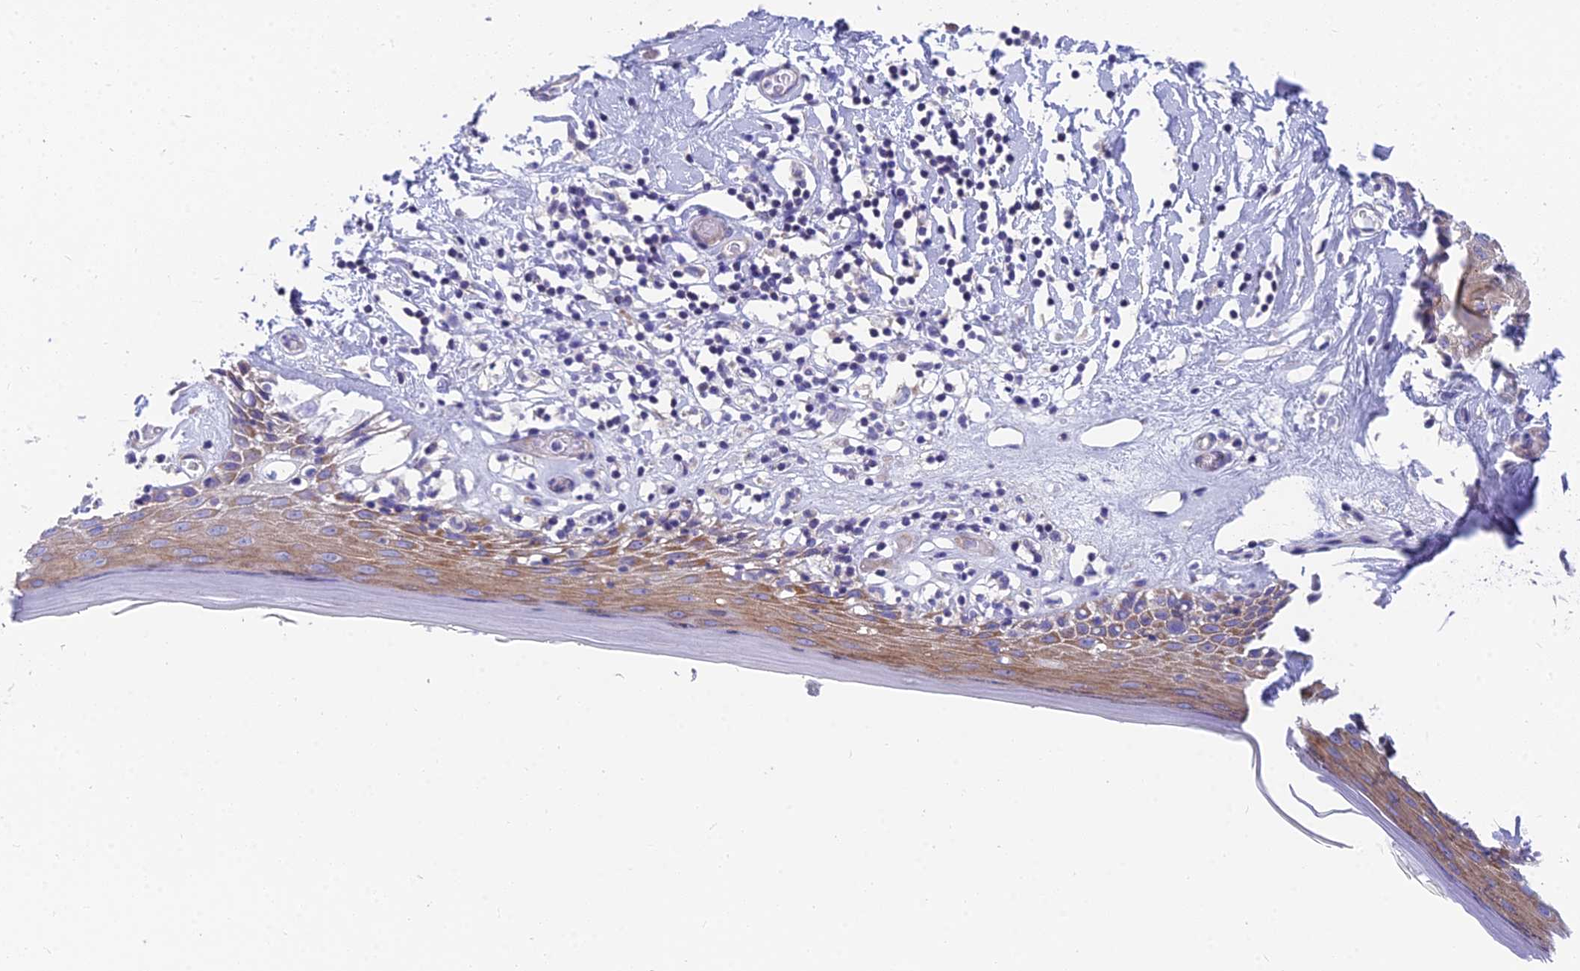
{"staining": {"intensity": "moderate", "quantity": ">75%", "location": "cytoplasmic/membranous"}, "tissue": "skin", "cell_type": "Epidermal cells", "image_type": "normal", "snomed": [{"axis": "morphology", "description": "Normal tissue, NOS"}, {"axis": "topography", "description": "Adipose tissue"}, {"axis": "topography", "description": "Vascular tissue"}, {"axis": "topography", "description": "Vulva"}, {"axis": "topography", "description": "Peripheral nerve tissue"}], "caption": "A brown stain labels moderate cytoplasmic/membranous expression of a protein in epidermal cells of benign skin. (DAB = brown stain, brightfield microscopy at high magnification).", "gene": "MVB12A", "patient": {"sex": "female", "age": 86}}